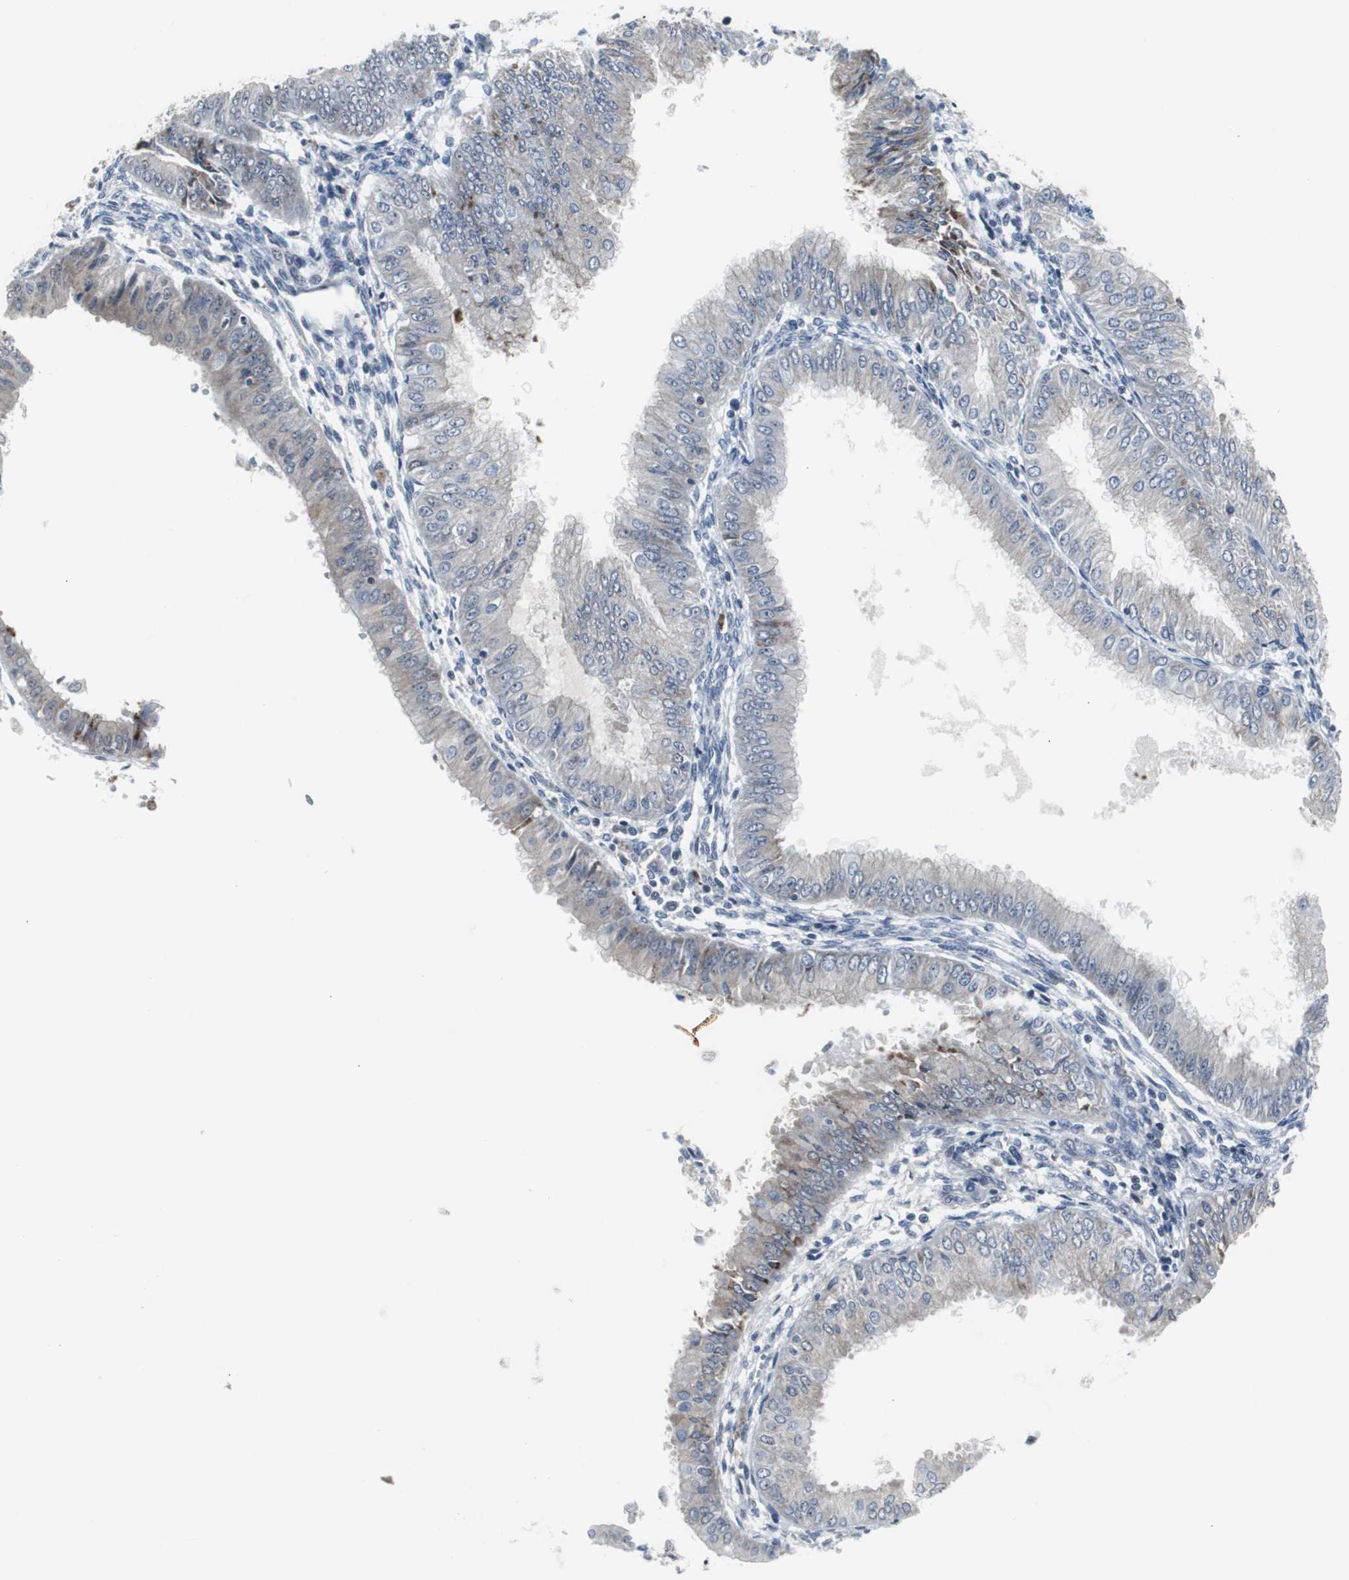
{"staining": {"intensity": "weak", "quantity": ">75%", "location": "cytoplasmic/membranous"}, "tissue": "endometrial cancer", "cell_type": "Tumor cells", "image_type": "cancer", "snomed": [{"axis": "morphology", "description": "Adenocarcinoma, NOS"}, {"axis": "topography", "description": "Endometrium"}], "caption": "Immunohistochemical staining of endometrial adenocarcinoma shows low levels of weak cytoplasmic/membranous positivity in approximately >75% of tumor cells.", "gene": "DOK1", "patient": {"sex": "female", "age": 53}}